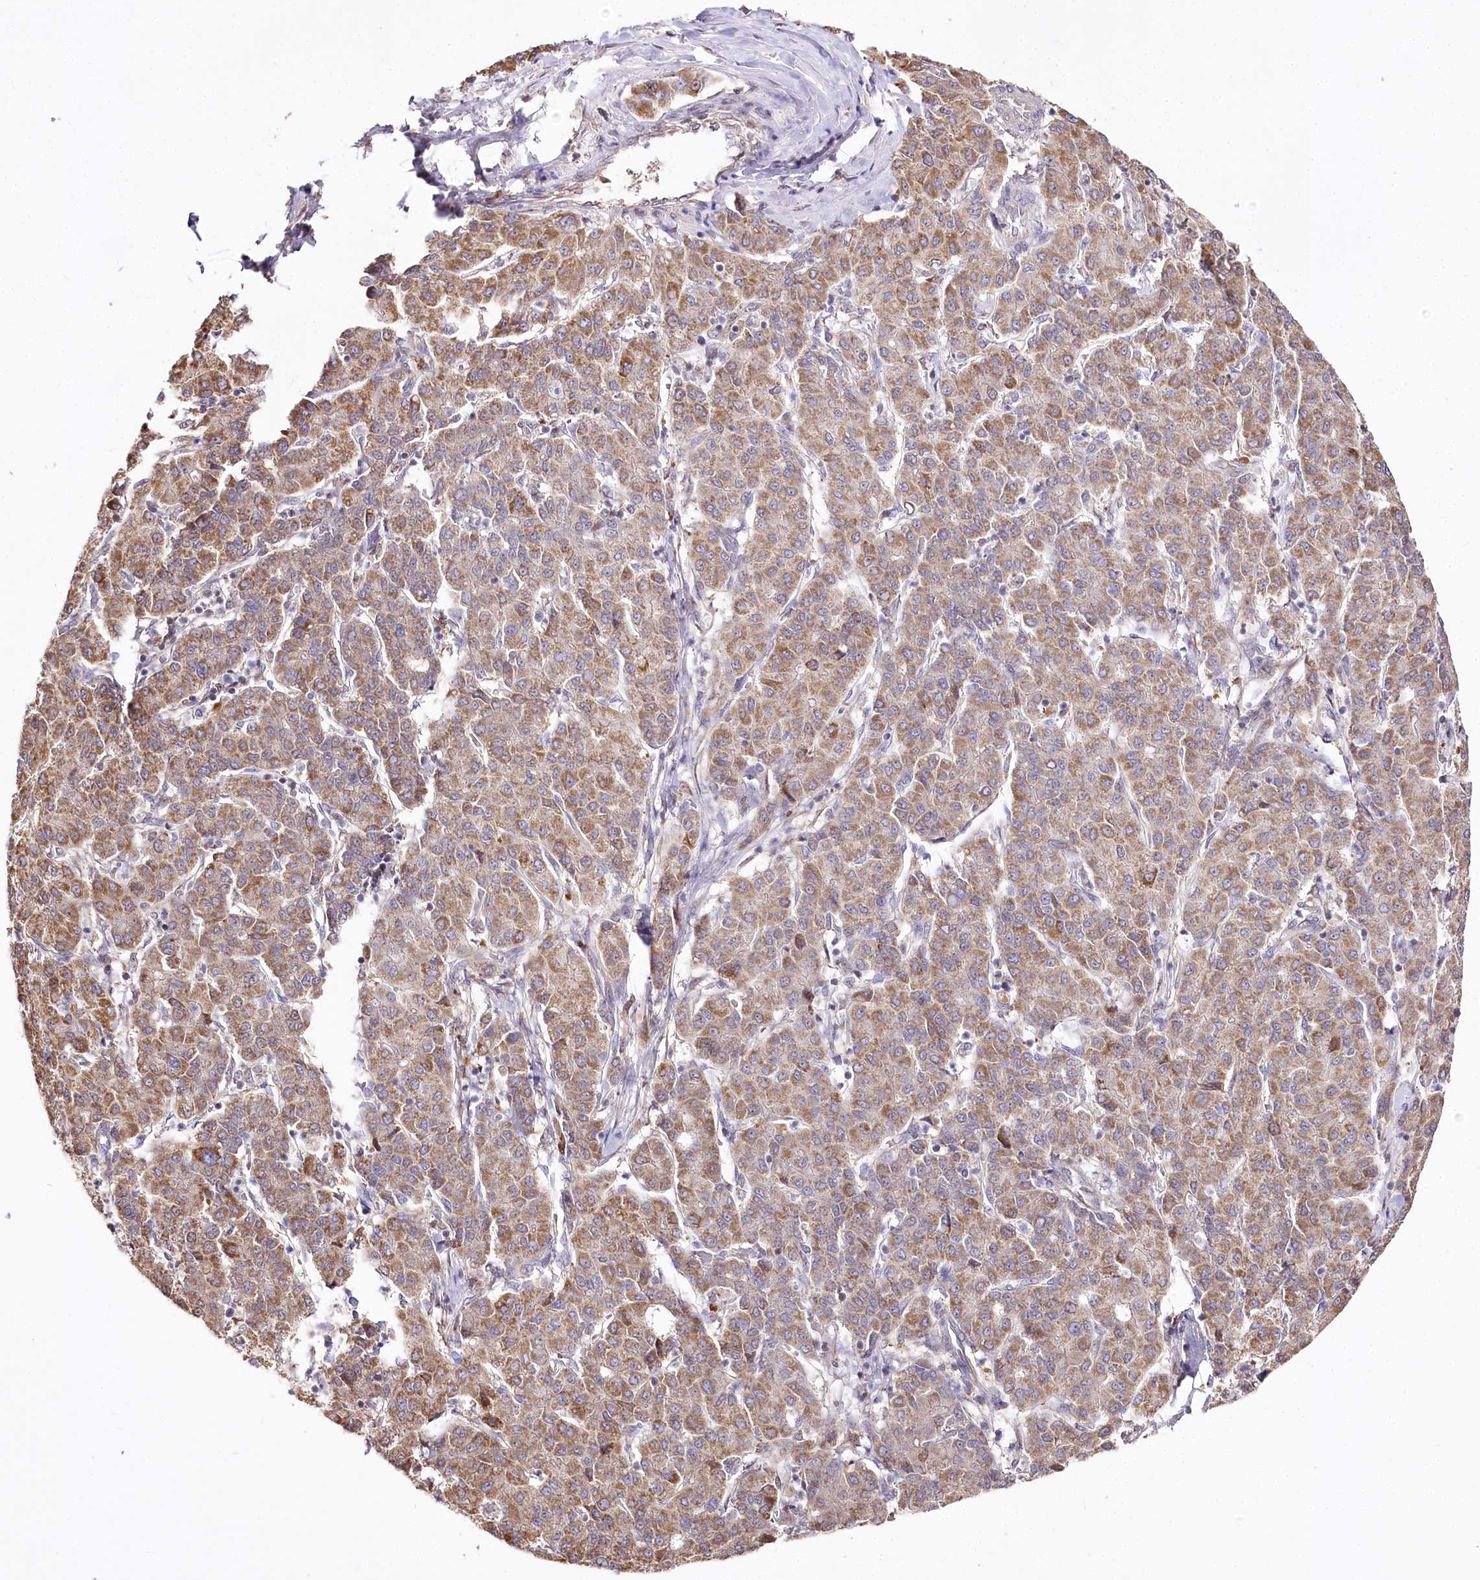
{"staining": {"intensity": "moderate", "quantity": ">75%", "location": "cytoplasmic/membranous"}, "tissue": "liver cancer", "cell_type": "Tumor cells", "image_type": "cancer", "snomed": [{"axis": "morphology", "description": "Carcinoma, Hepatocellular, NOS"}, {"axis": "topography", "description": "Liver"}], "caption": "A high-resolution photomicrograph shows IHC staining of liver hepatocellular carcinoma, which reveals moderate cytoplasmic/membranous positivity in about >75% of tumor cells.", "gene": "ZNF226", "patient": {"sex": "male", "age": 65}}